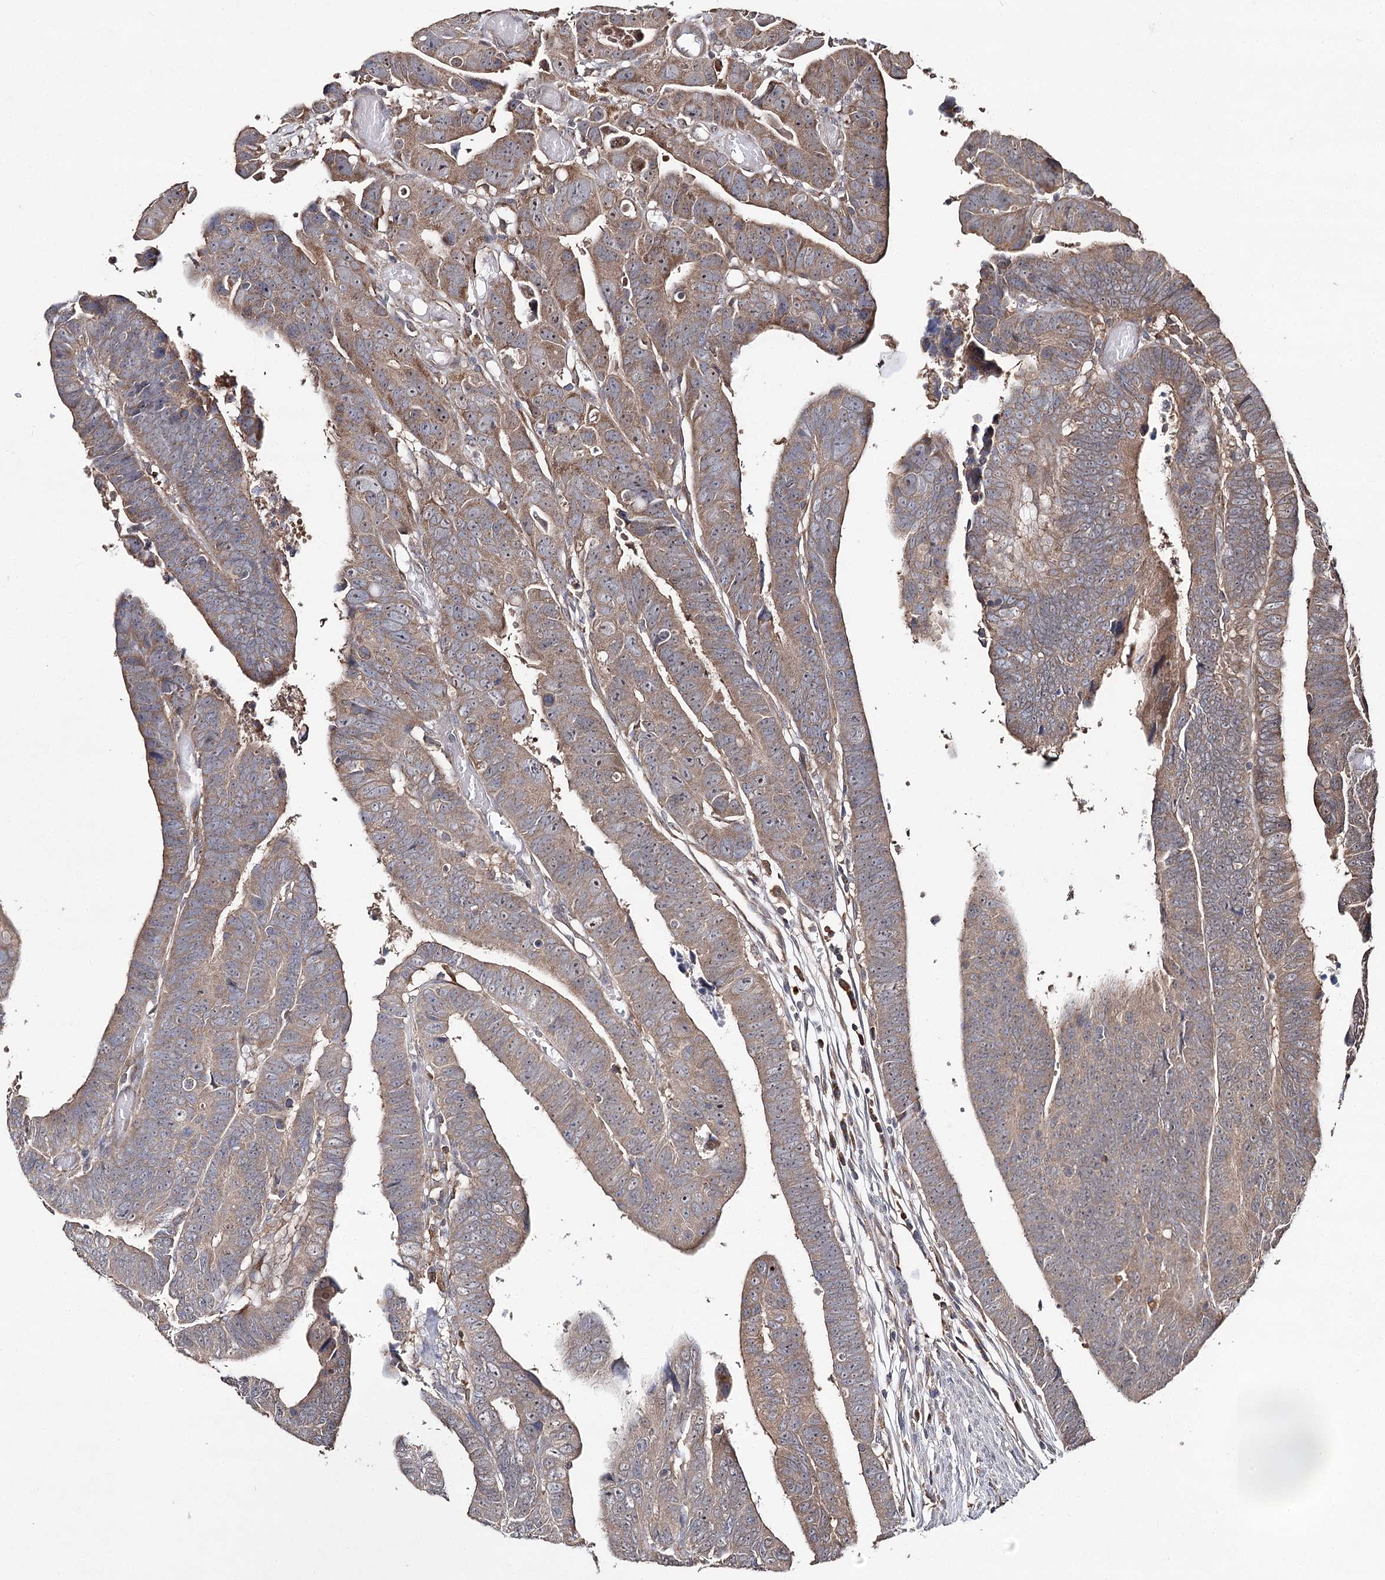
{"staining": {"intensity": "moderate", "quantity": ">75%", "location": "cytoplasmic/membranous,nuclear"}, "tissue": "colorectal cancer", "cell_type": "Tumor cells", "image_type": "cancer", "snomed": [{"axis": "morphology", "description": "Adenocarcinoma, NOS"}, {"axis": "topography", "description": "Rectum"}], "caption": "About >75% of tumor cells in colorectal cancer (adenocarcinoma) display moderate cytoplasmic/membranous and nuclear protein staining as visualized by brown immunohistochemical staining.", "gene": "DMXL1", "patient": {"sex": "female", "age": 65}}